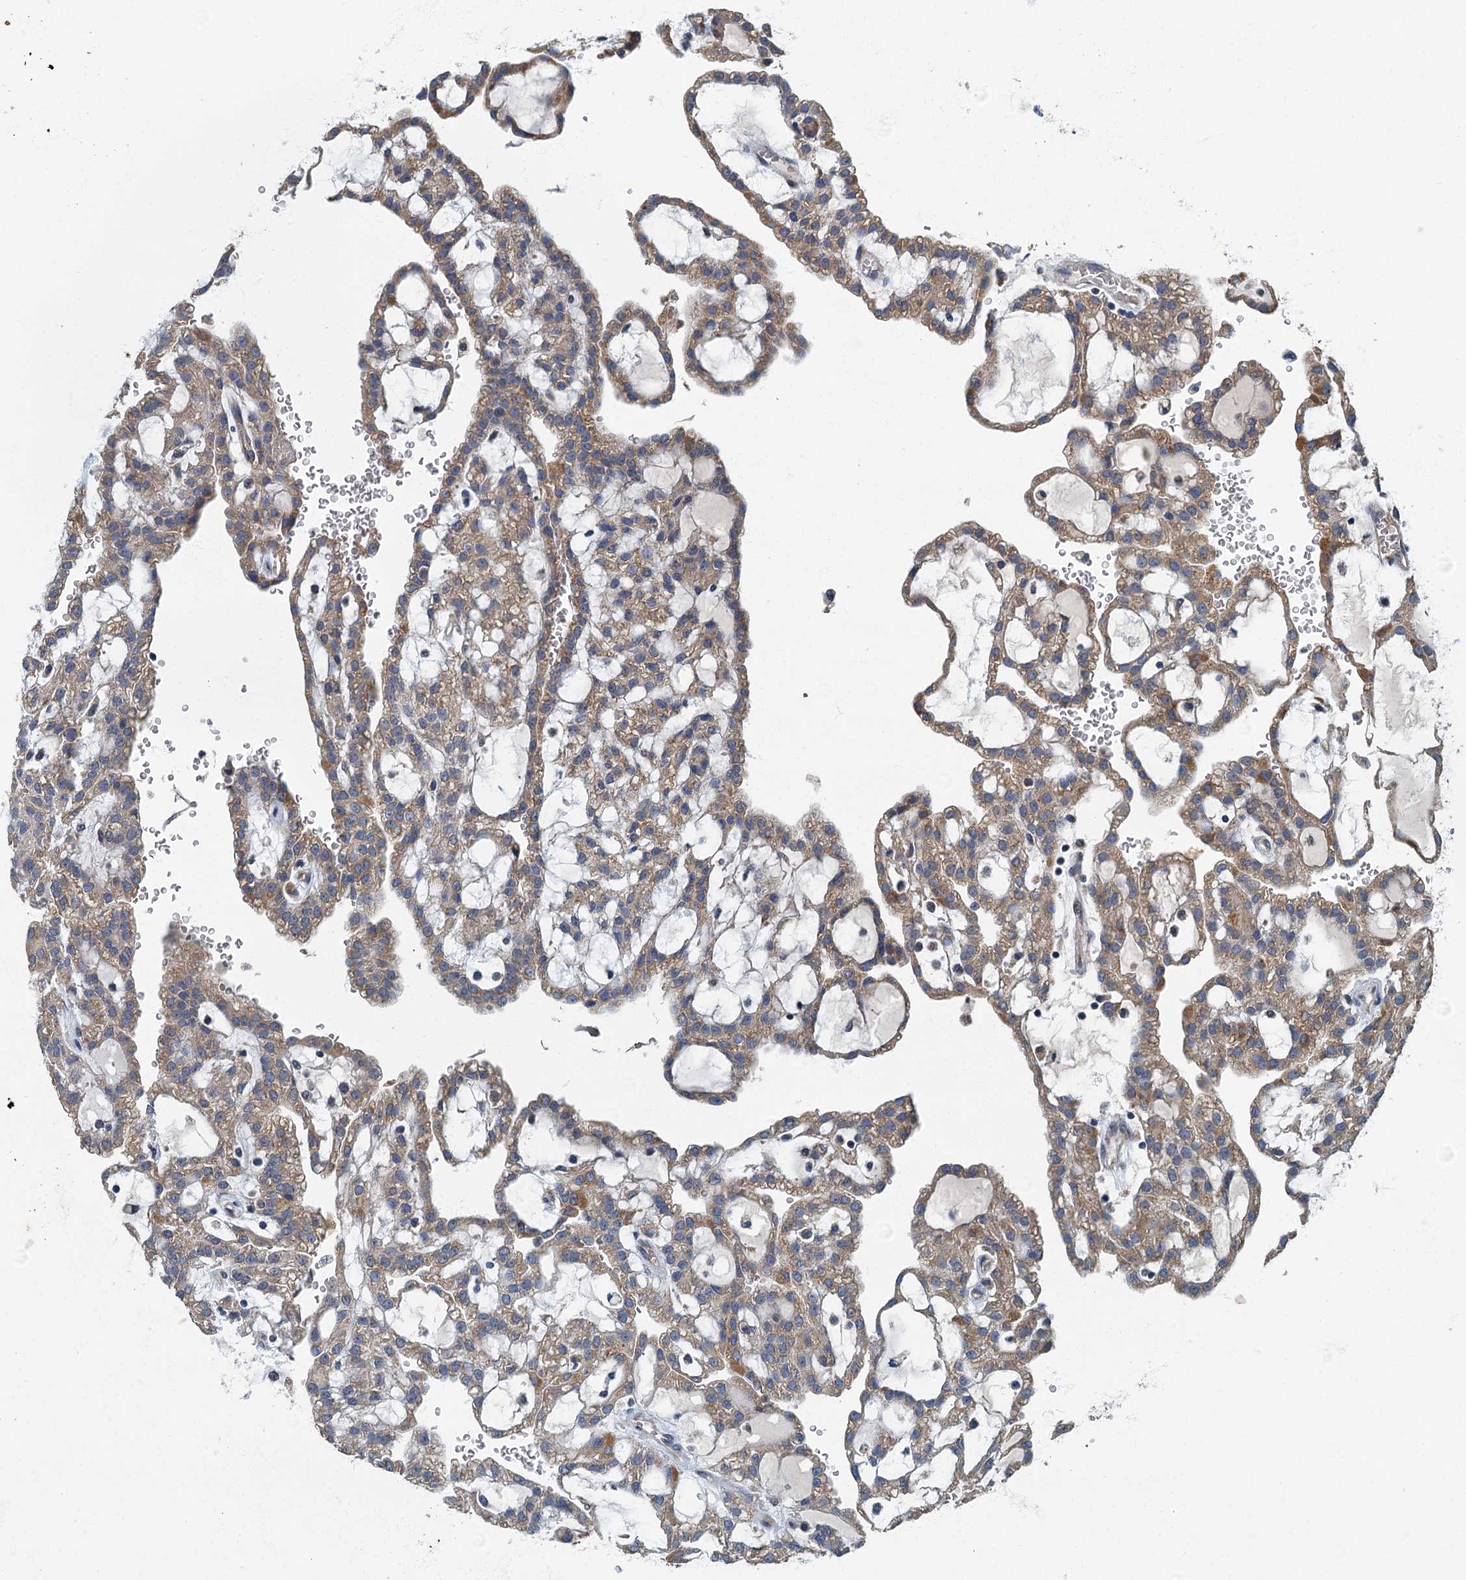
{"staining": {"intensity": "weak", "quantity": ">75%", "location": "cytoplasmic/membranous"}, "tissue": "renal cancer", "cell_type": "Tumor cells", "image_type": "cancer", "snomed": [{"axis": "morphology", "description": "Adenocarcinoma, NOS"}, {"axis": "topography", "description": "Kidney"}], "caption": "An immunohistochemistry photomicrograph of neoplastic tissue is shown. Protein staining in brown highlights weak cytoplasmic/membranous positivity in renal adenocarcinoma within tumor cells.", "gene": "DDX49", "patient": {"sex": "male", "age": 63}}